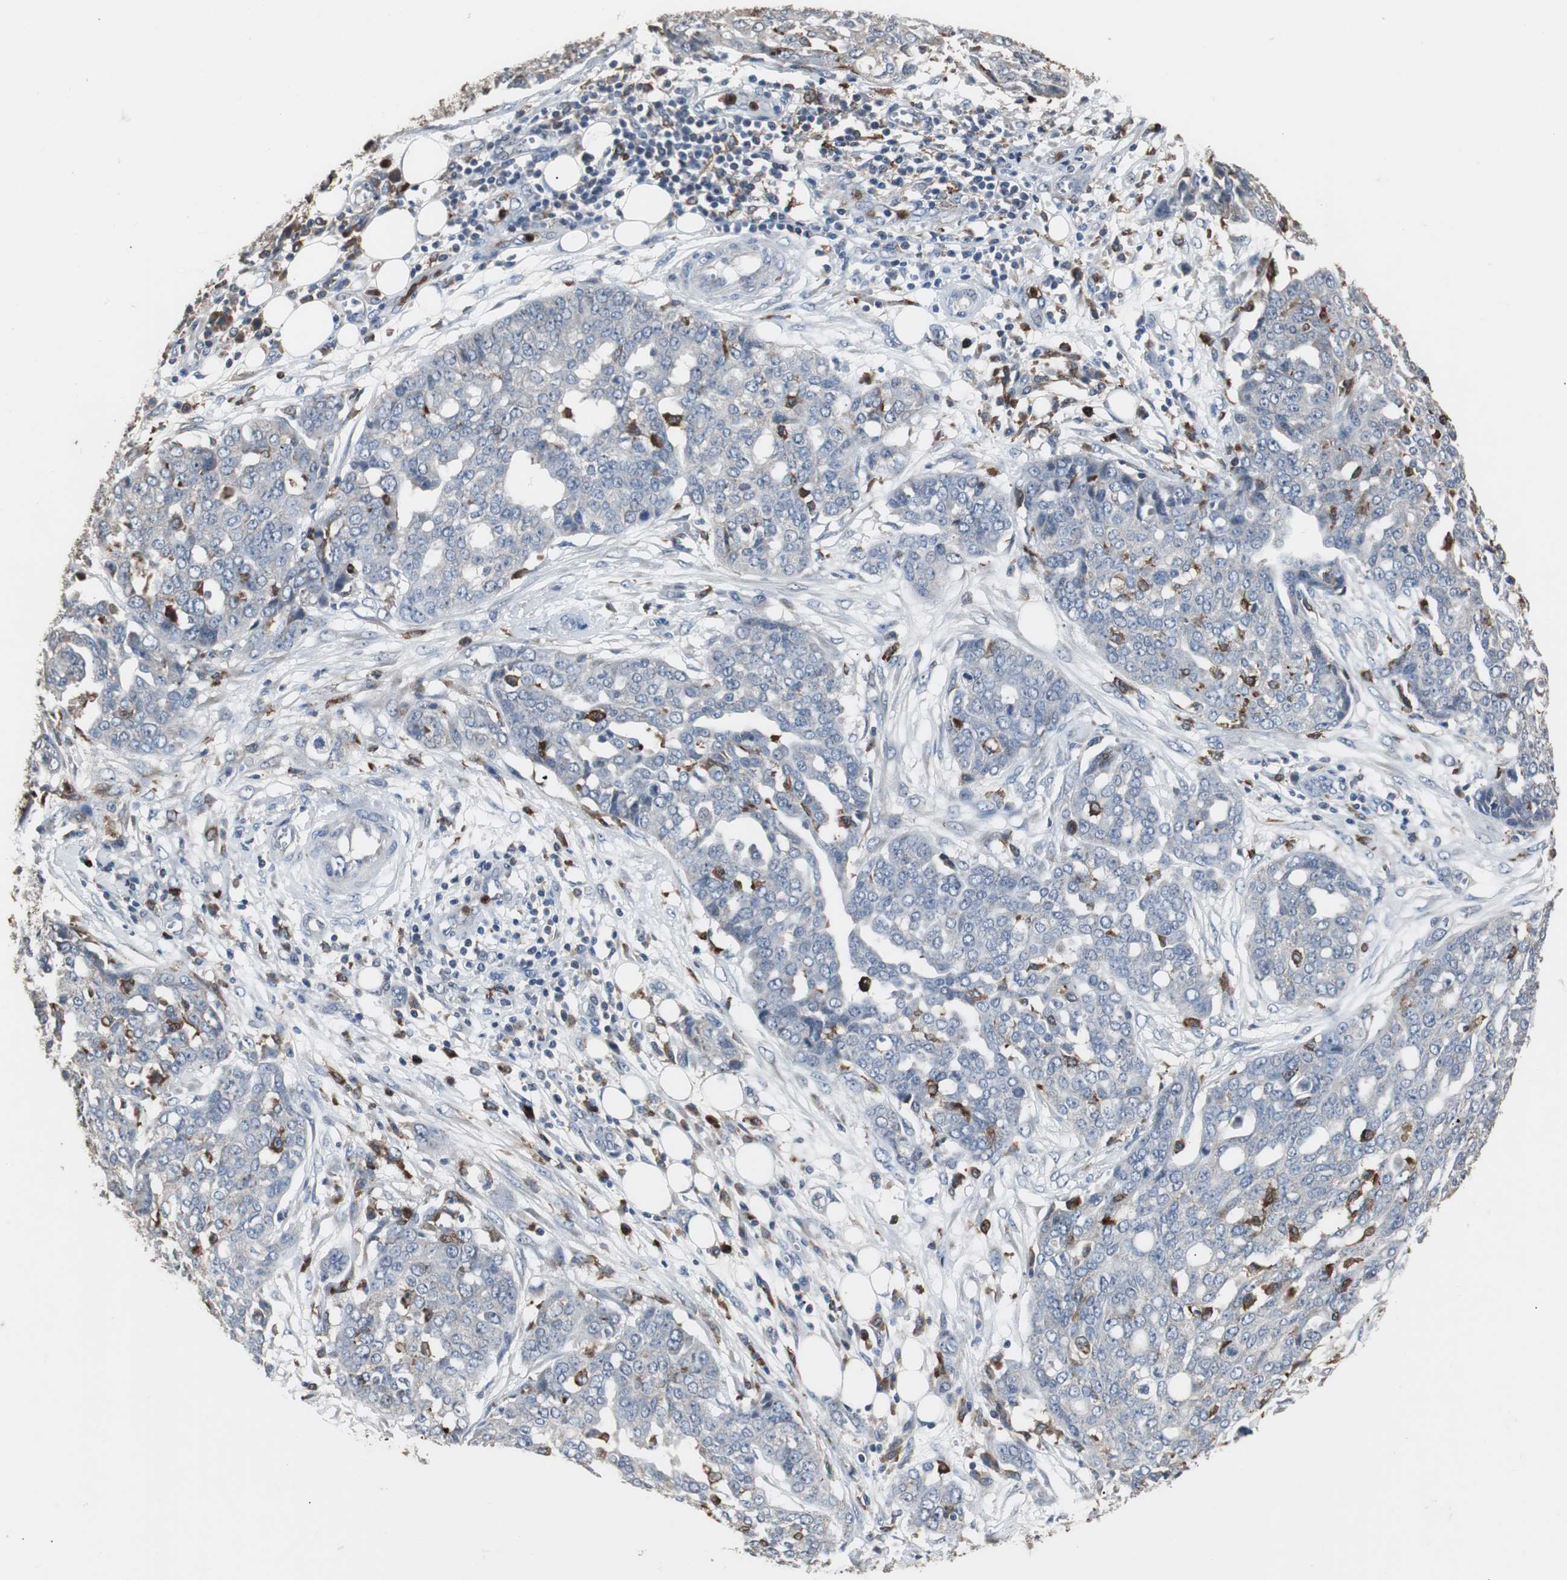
{"staining": {"intensity": "negative", "quantity": "none", "location": "none"}, "tissue": "ovarian cancer", "cell_type": "Tumor cells", "image_type": "cancer", "snomed": [{"axis": "morphology", "description": "Cystadenocarcinoma, serous, NOS"}, {"axis": "topography", "description": "Soft tissue"}, {"axis": "topography", "description": "Ovary"}], "caption": "Immunohistochemical staining of ovarian cancer (serous cystadenocarcinoma) displays no significant positivity in tumor cells.", "gene": "NCF2", "patient": {"sex": "female", "age": 57}}